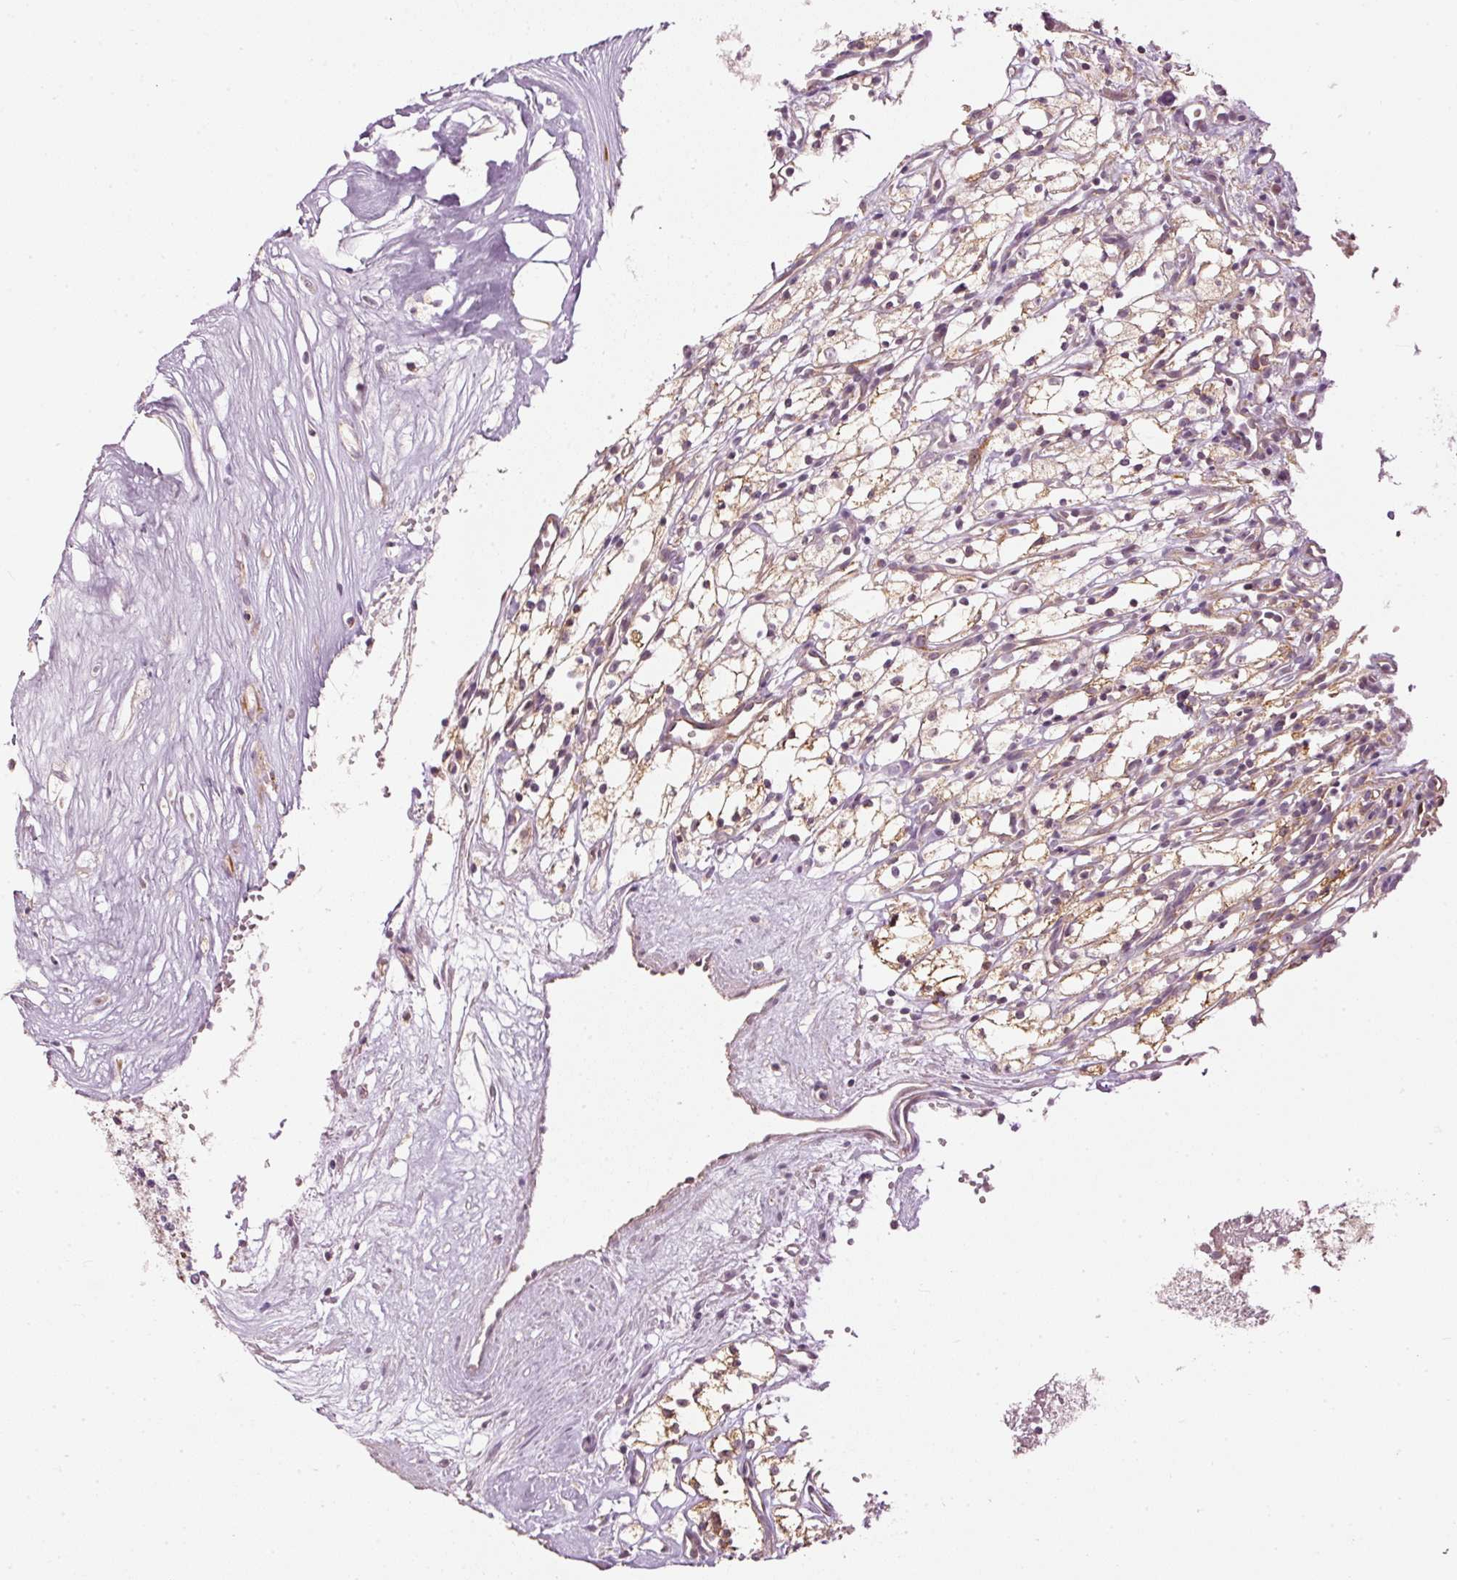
{"staining": {"intensity": "moderate", "quantity": "25%-75%", "location": "cytoplasmic/membranous"}, "tissue": "renal cancer", "cell_type": "Tumor cells", "image_type": "cancer", "snomed": [{"axis": "morphology", "description": "Adenocarcinoma, NOS"}, {"axis": "topography", "description": "Kidney"}], "caption": "This is a photomicrograph of immunohistochemistry staining of renal cancer, which shows moderate staining in the cytoplasmic/membranous of tumor cells.", "gene": "CDC20B", "patient": {"sex": "male", "age": 59}}